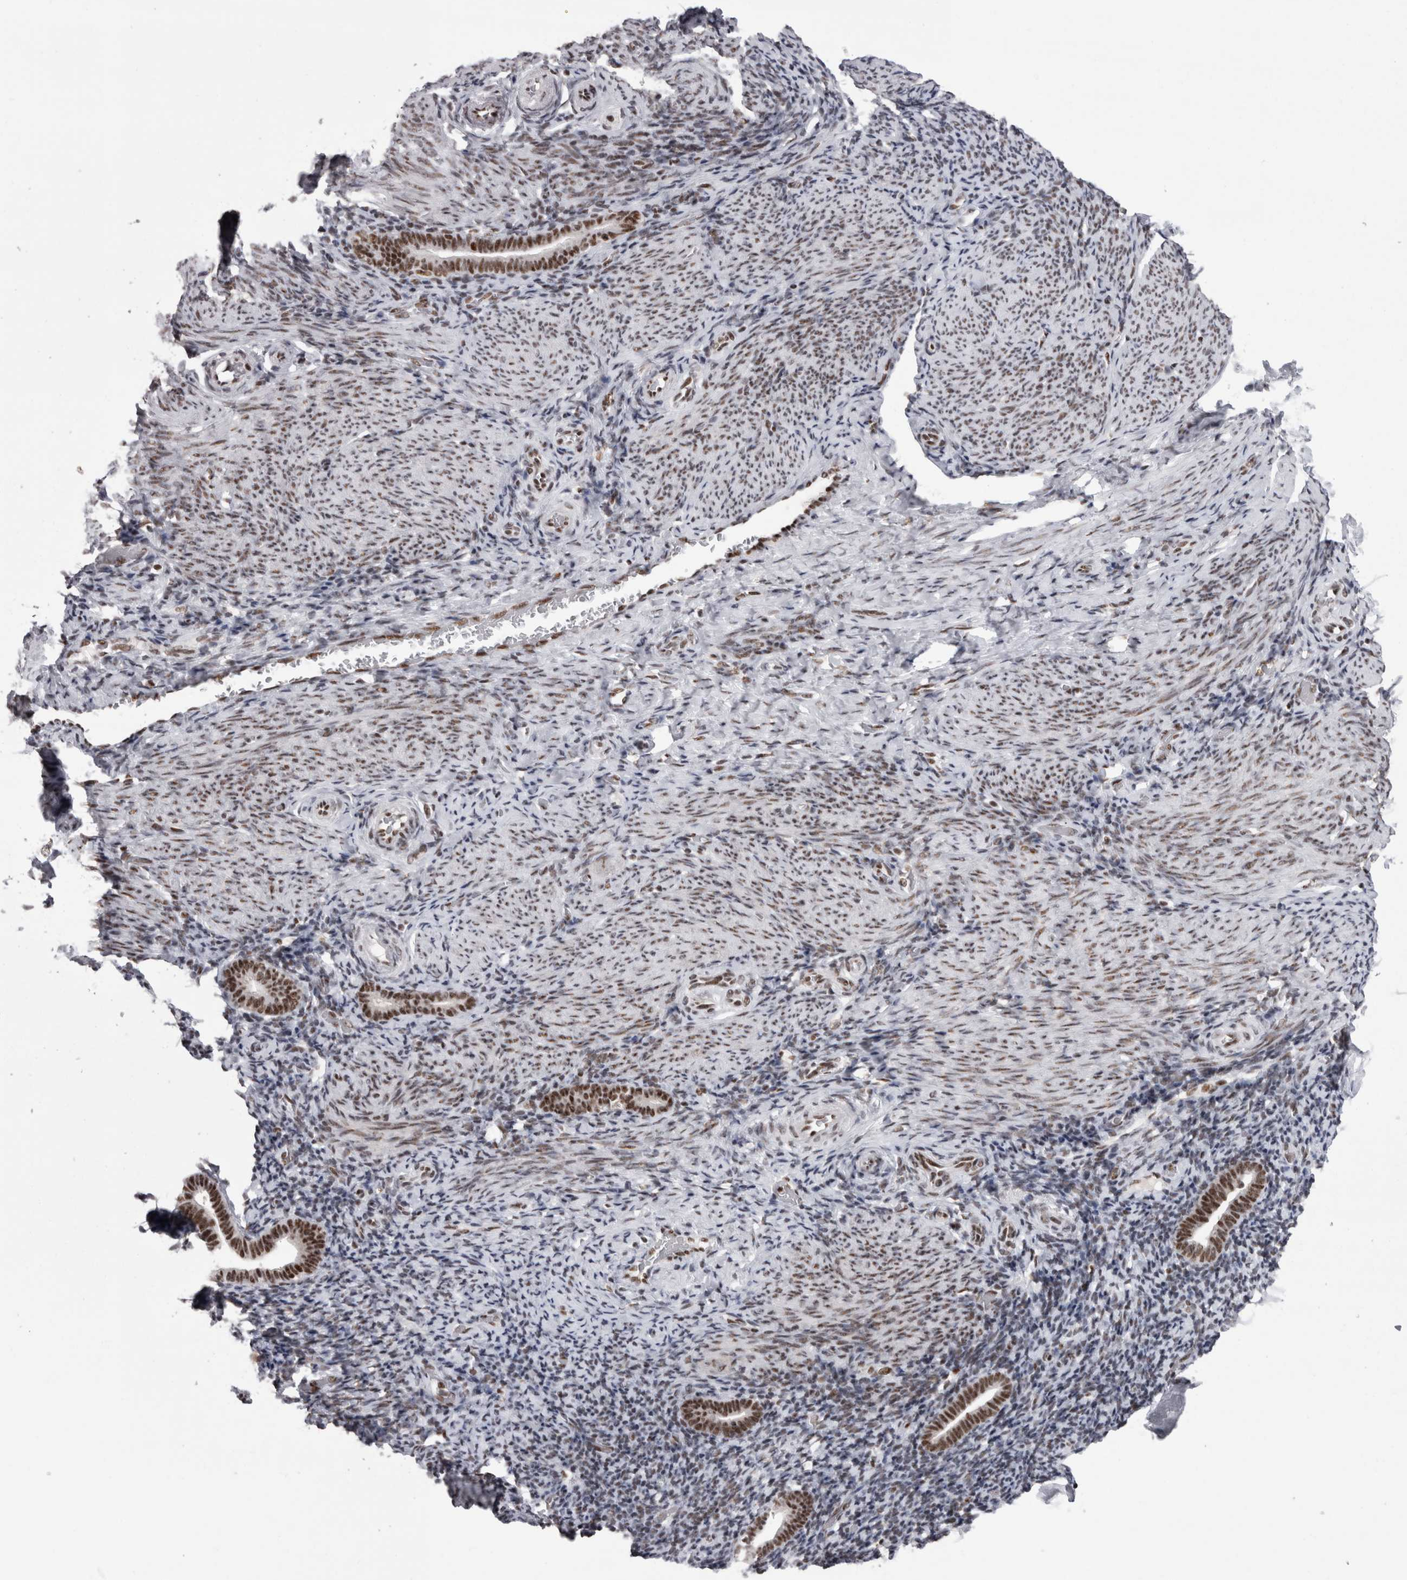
{"staining": {"intensity": "strong", "quantity": ">75%", "location": "nuclear"}, "tissue": "endometrium", "cell_type": "Cells in endometrial stroma", "image_type": "normal", "snomed": [{"axis": "morphology", "description": "Normal tissue, NOS"}, {"axis": "topography", "description": "Endometrium"}], "caption": "Human endometrium stained for a protein (brown) shows strong nuclear positive staining in approximately >75% of cells in endometrial stroma.", "gene": "SNRNP40", "patient": {"sex": "female", "age": 51}}